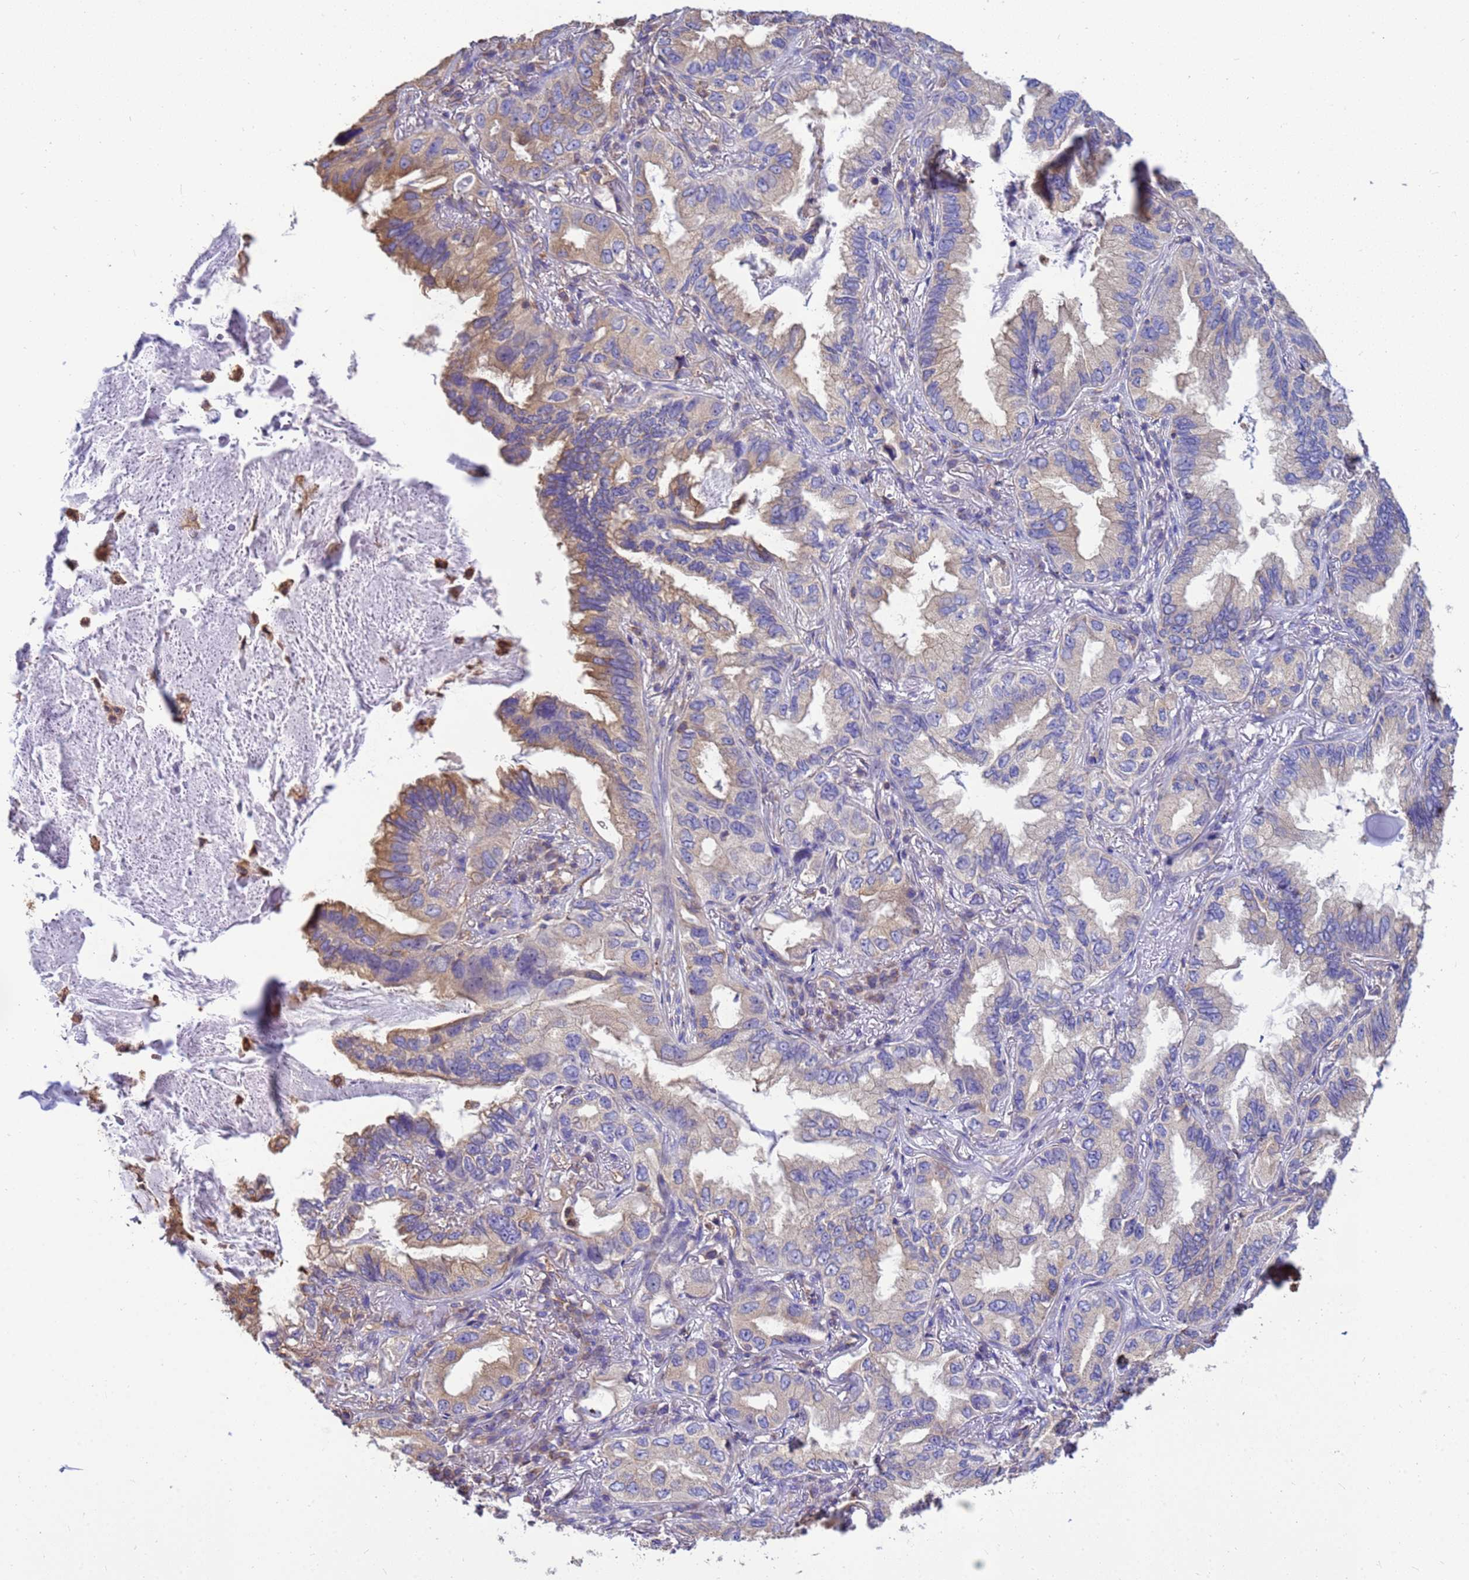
{"staining": {"intensity": "moderate", "quantity": "25%-75%", "location": "cytoplasmic/membranous"}, "tissue": "lung cancer", "cell_type": "Tumor cells", "image_type": "cancer", "snomed": [{"axis": "morphology", "description": "Adenocarcinoma, NOS"}, {"axis": "topography", "description": "Lung"}], "caption": "Adenocarcinoma (lung) was stained to show a protein in brown. There is medium levels of moderate cytoplasmic/membranous staining in about 25%-75% of tumor cells.", "gene": "TUBB1", "patient": {"sex": "female", "age": 69}}